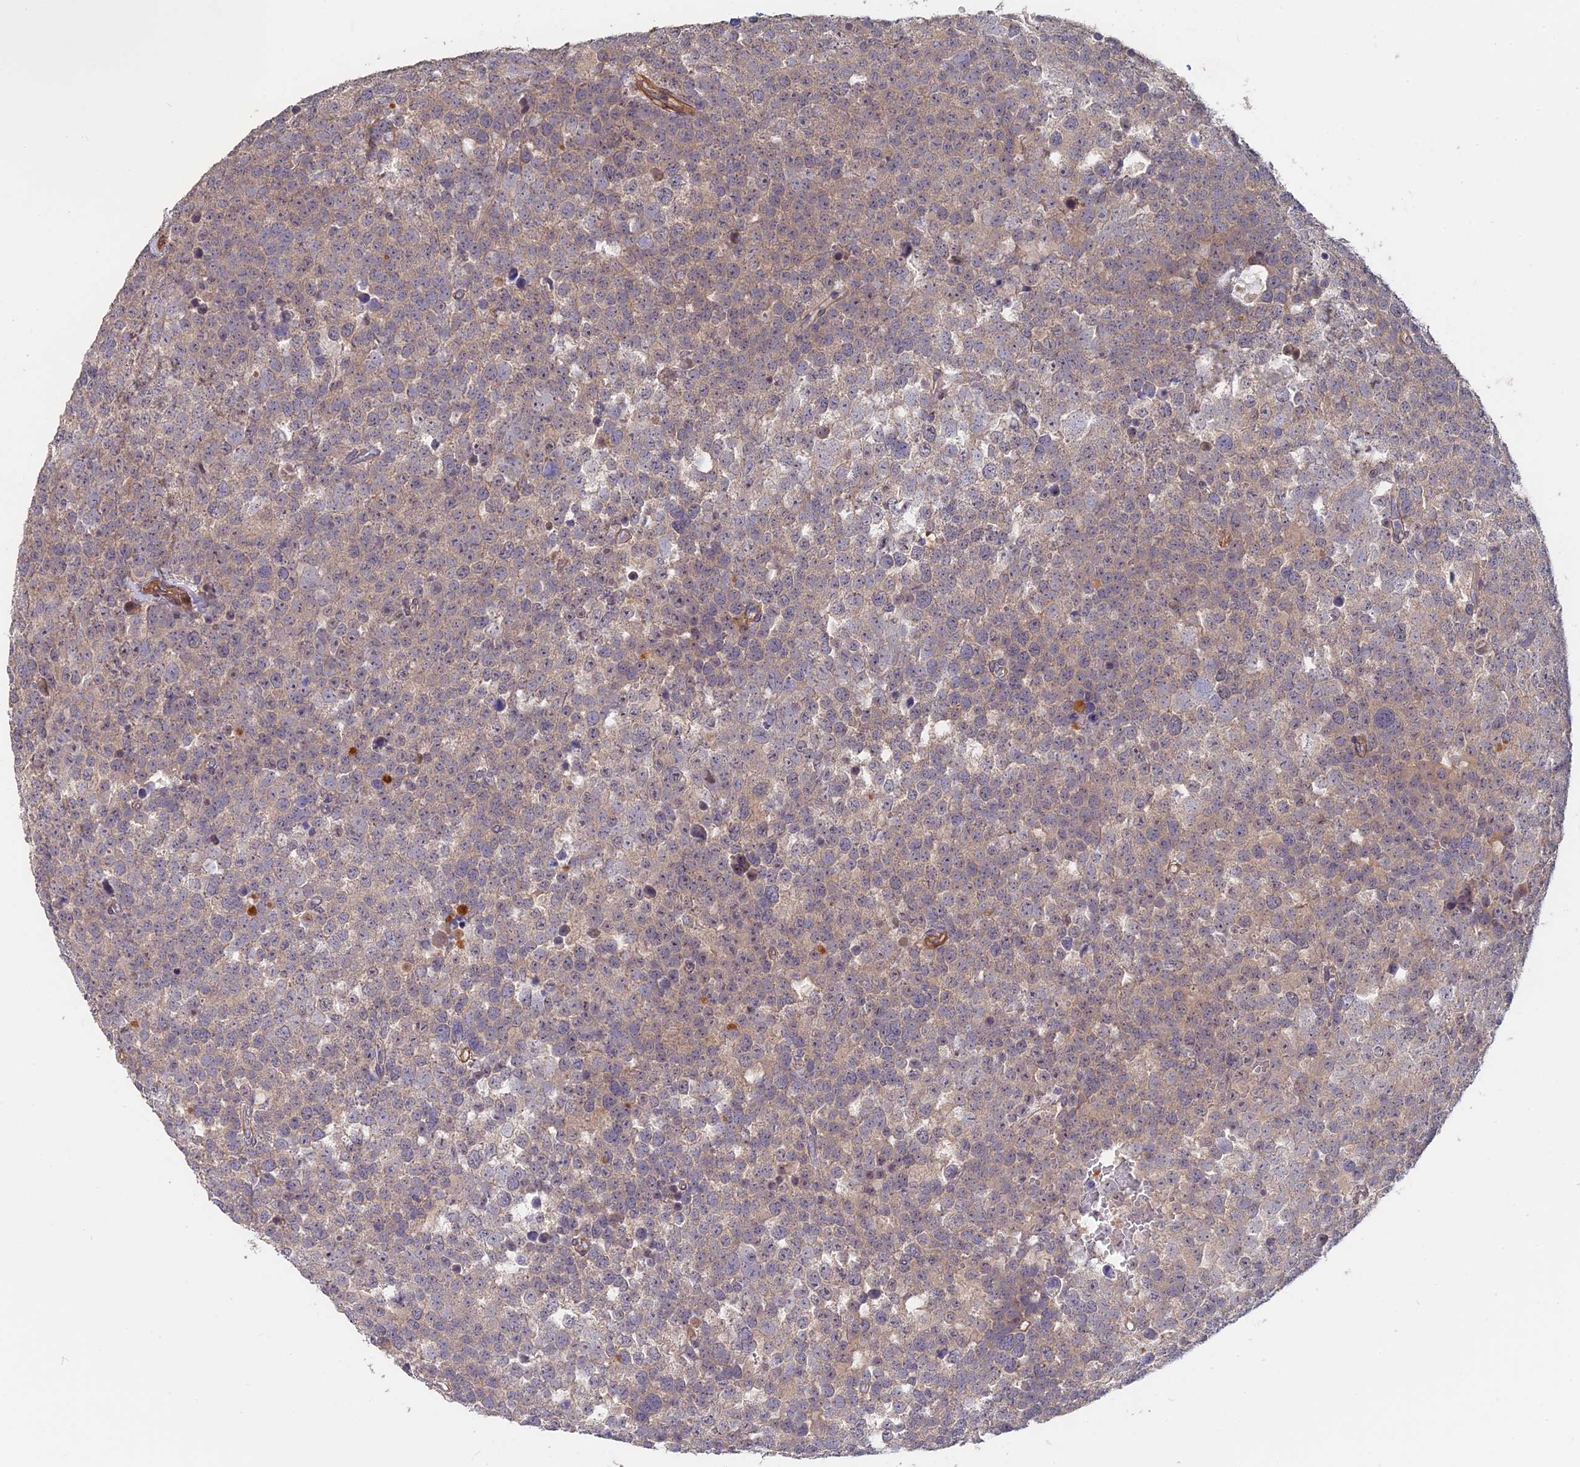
{"staining": {"intensity": "weak", "quantity": "<25%", "location": "cytoplasmic/membranous"}, "tissue": "testis cancer", "cell_type": "Tumor cells", "image_type": "cancer", "snomed": [{"axis": "morphology", "description": "Seminoma, NOS"}, {"axis": "topography", "description": "Testis"}], "caption": "The micrograph exhibits no staining of tumor cells in testis seminoma.", "gene": "SAC3D1", "patient": {"sex": "male", "age": 71}}